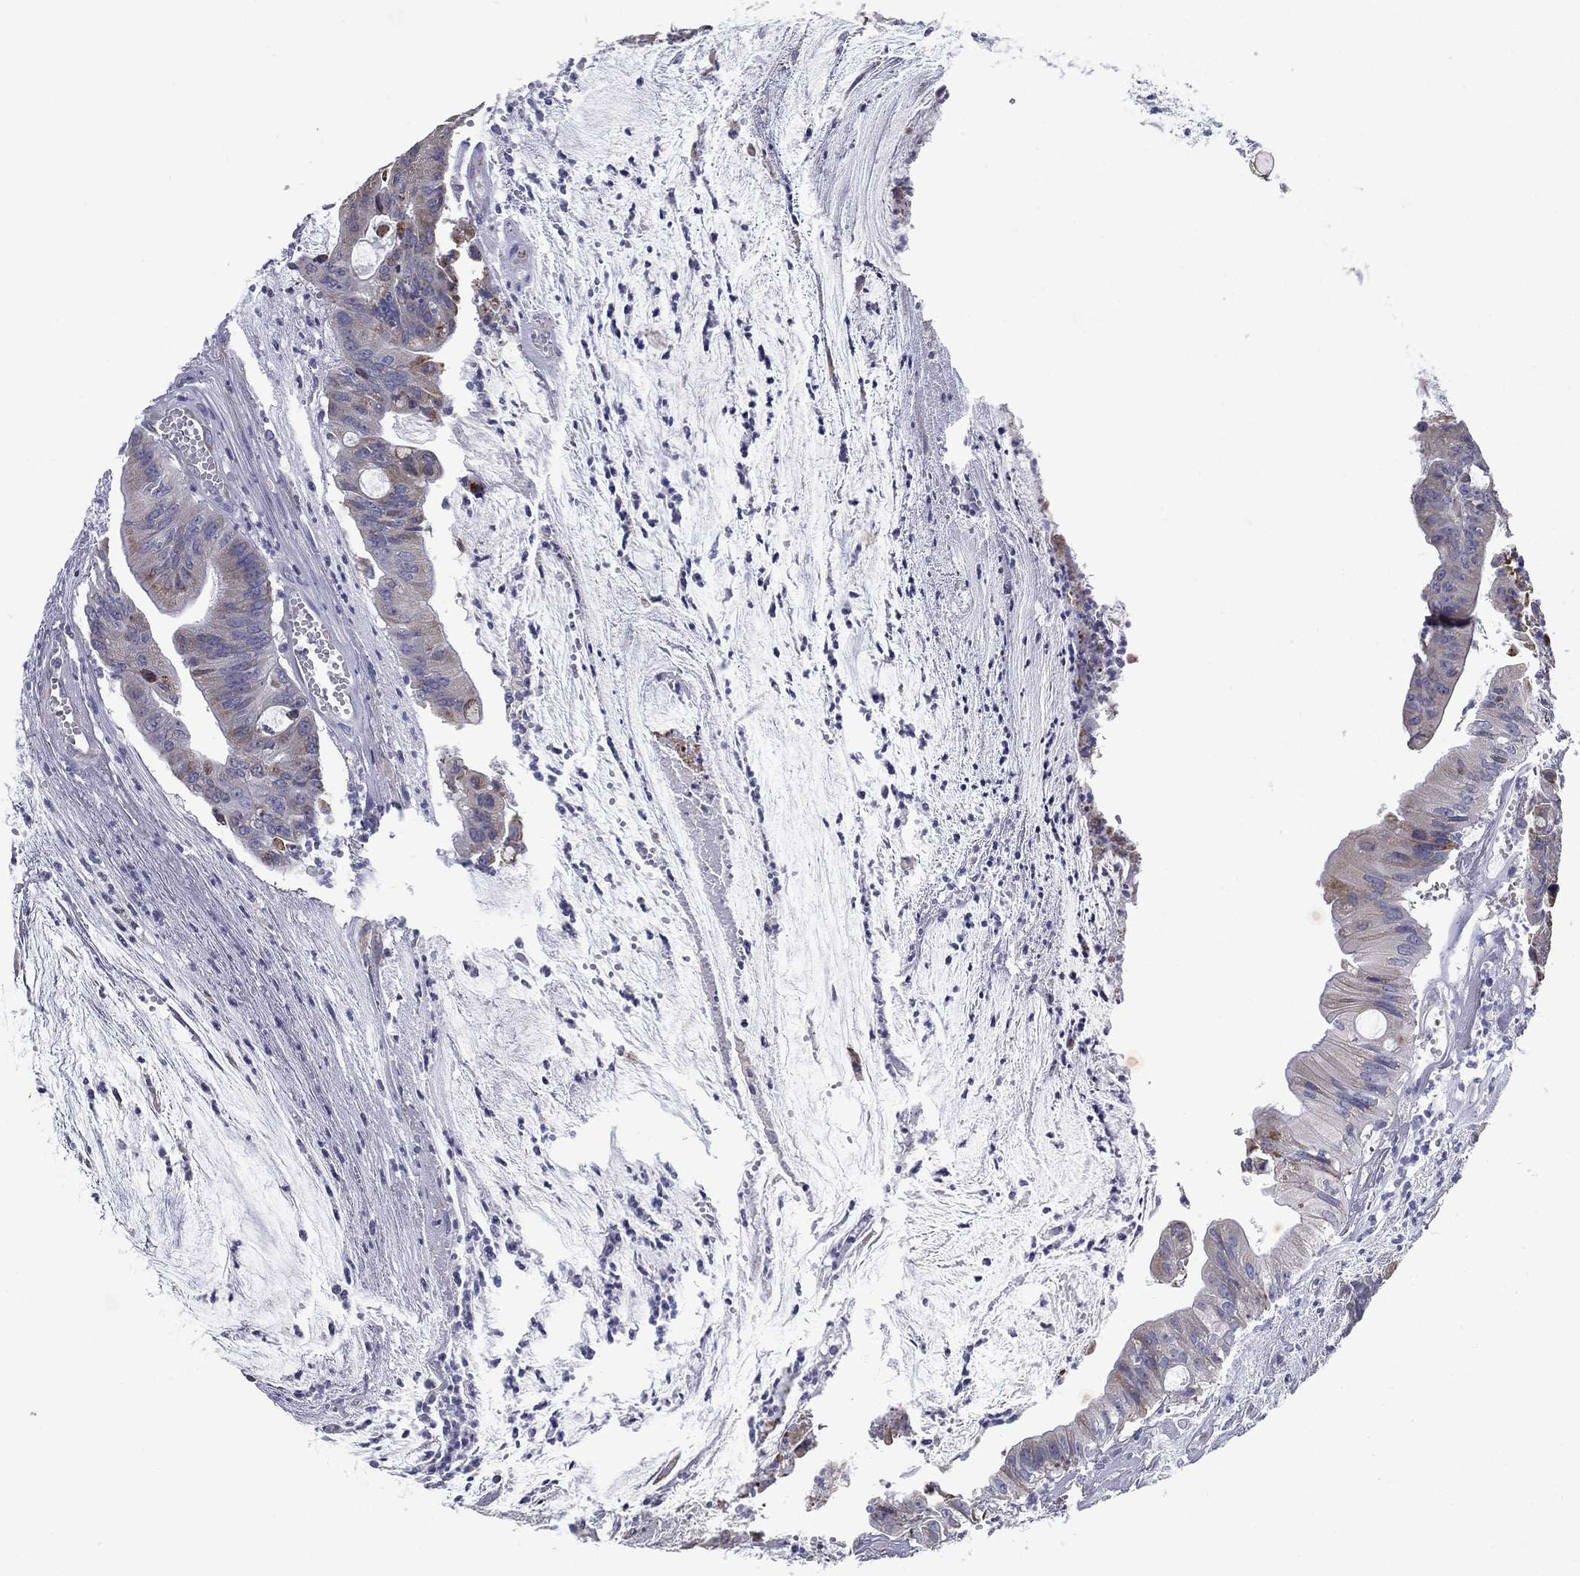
{"staining": {"intensity": "weak", "quantity": "<25%", "location": "cytoplasmic/membranous"}, "tissue": "colorectal cancer", "cell_type": "Tumor cells", "image_type": "cancer", "snomed": [{"axis": "morphology", "description": "Adenocarcinoma, NOS"}, {"axis": "topography", "description": "Colon"}], "caption": "Colorectal adenocarcinoma stained for a protein using immunohistochemistry (IHC) displays no staining tumor cells.", "gene": "C19orf18", "patient": {"sex": "female", "age": 69}}